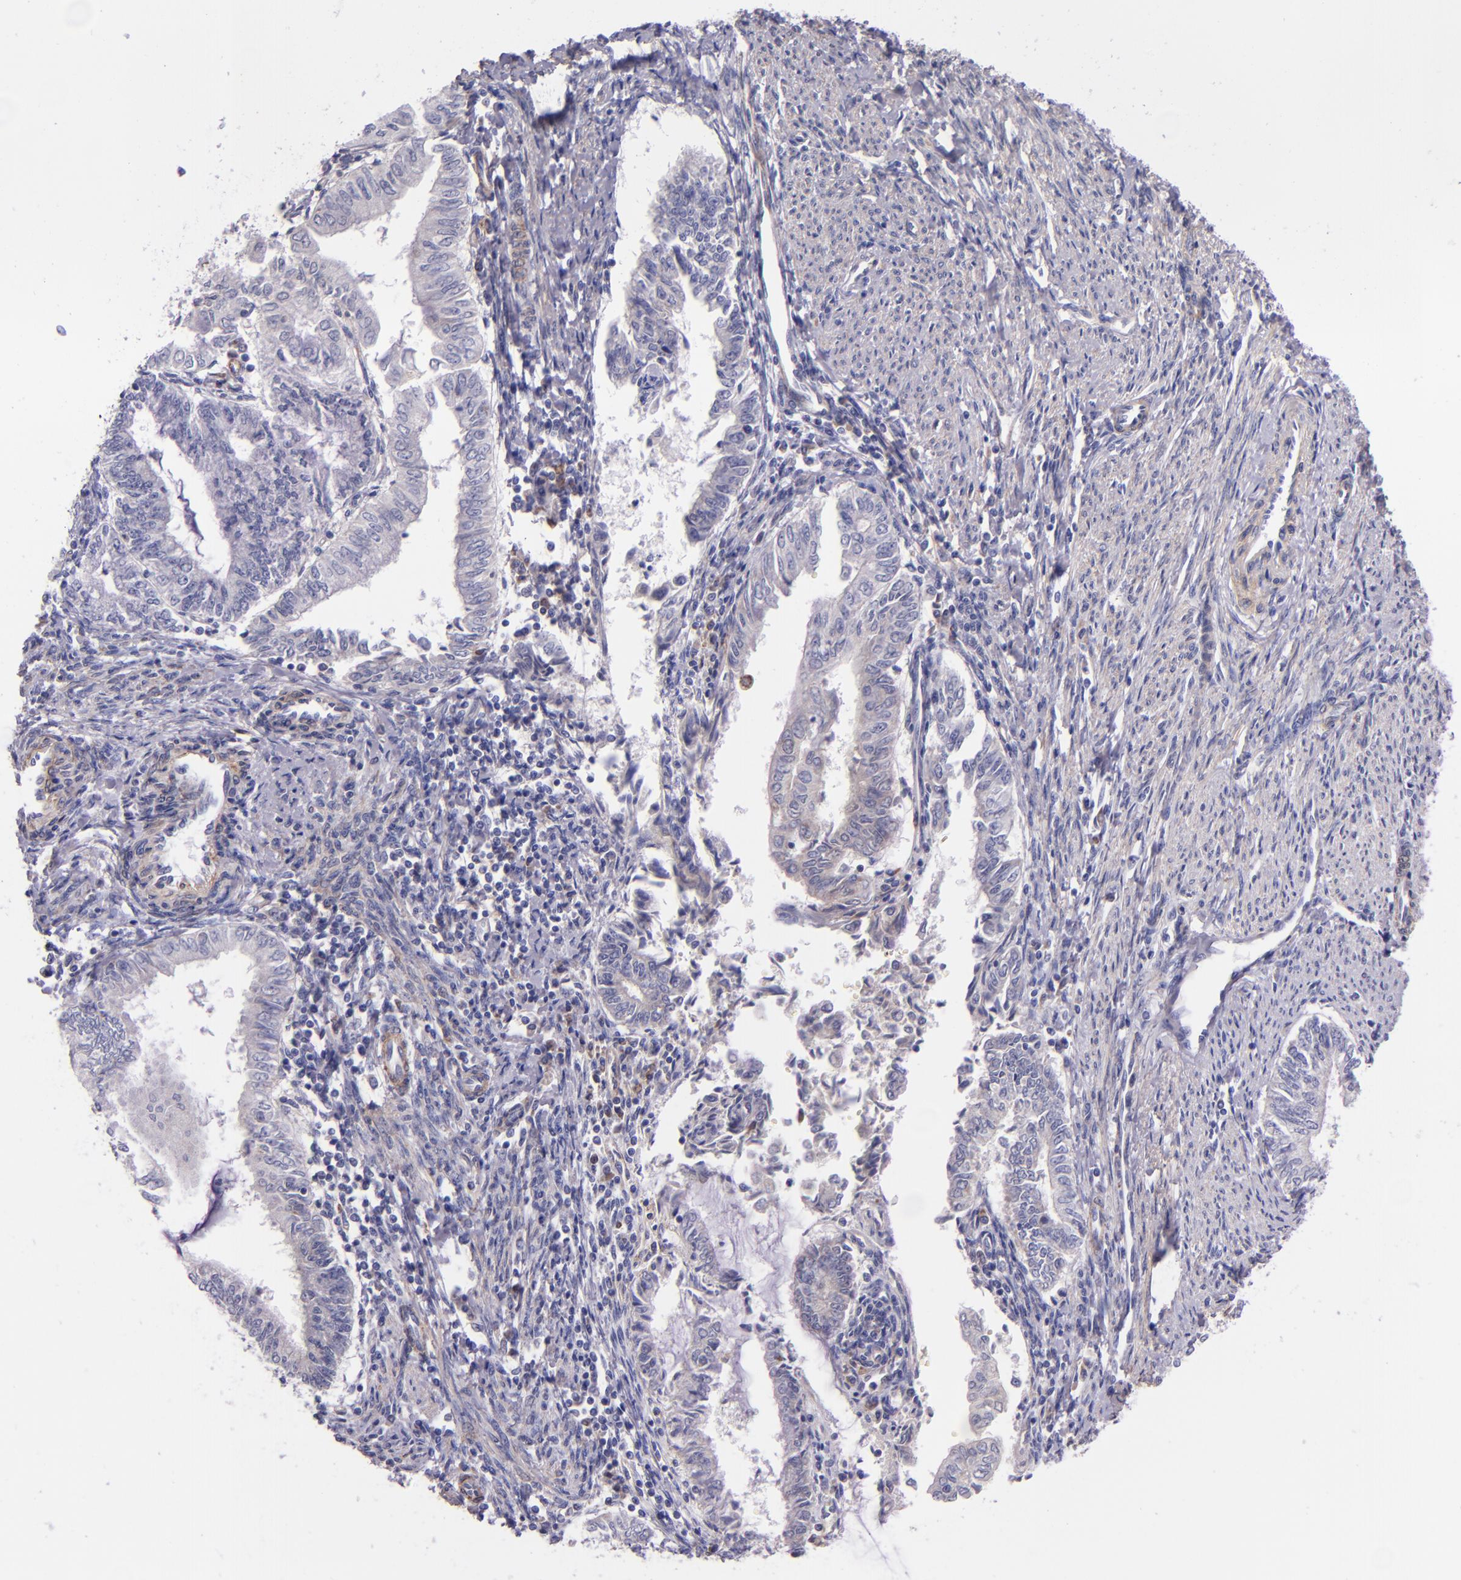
{"staining": {"intensity": "negative", "quantity": "none", "location": "none"}, "tissue": "endometrial cancer", "cell_type": "Tumor cells", "image_type": "cancer", "snomed": [{"axis": "morphology", "description": "Adenocarcinoma, NOS"}, {"axis": "topography", "description": "Endometrium"}], "caption": "High power microscopy histopathology image of an immunohistochemistry micrograph of endometrial cancer, revealing no significant staining in tumor cells.", "gene": "IDH3G", "patient": {"sex": "female", "age": 66}}